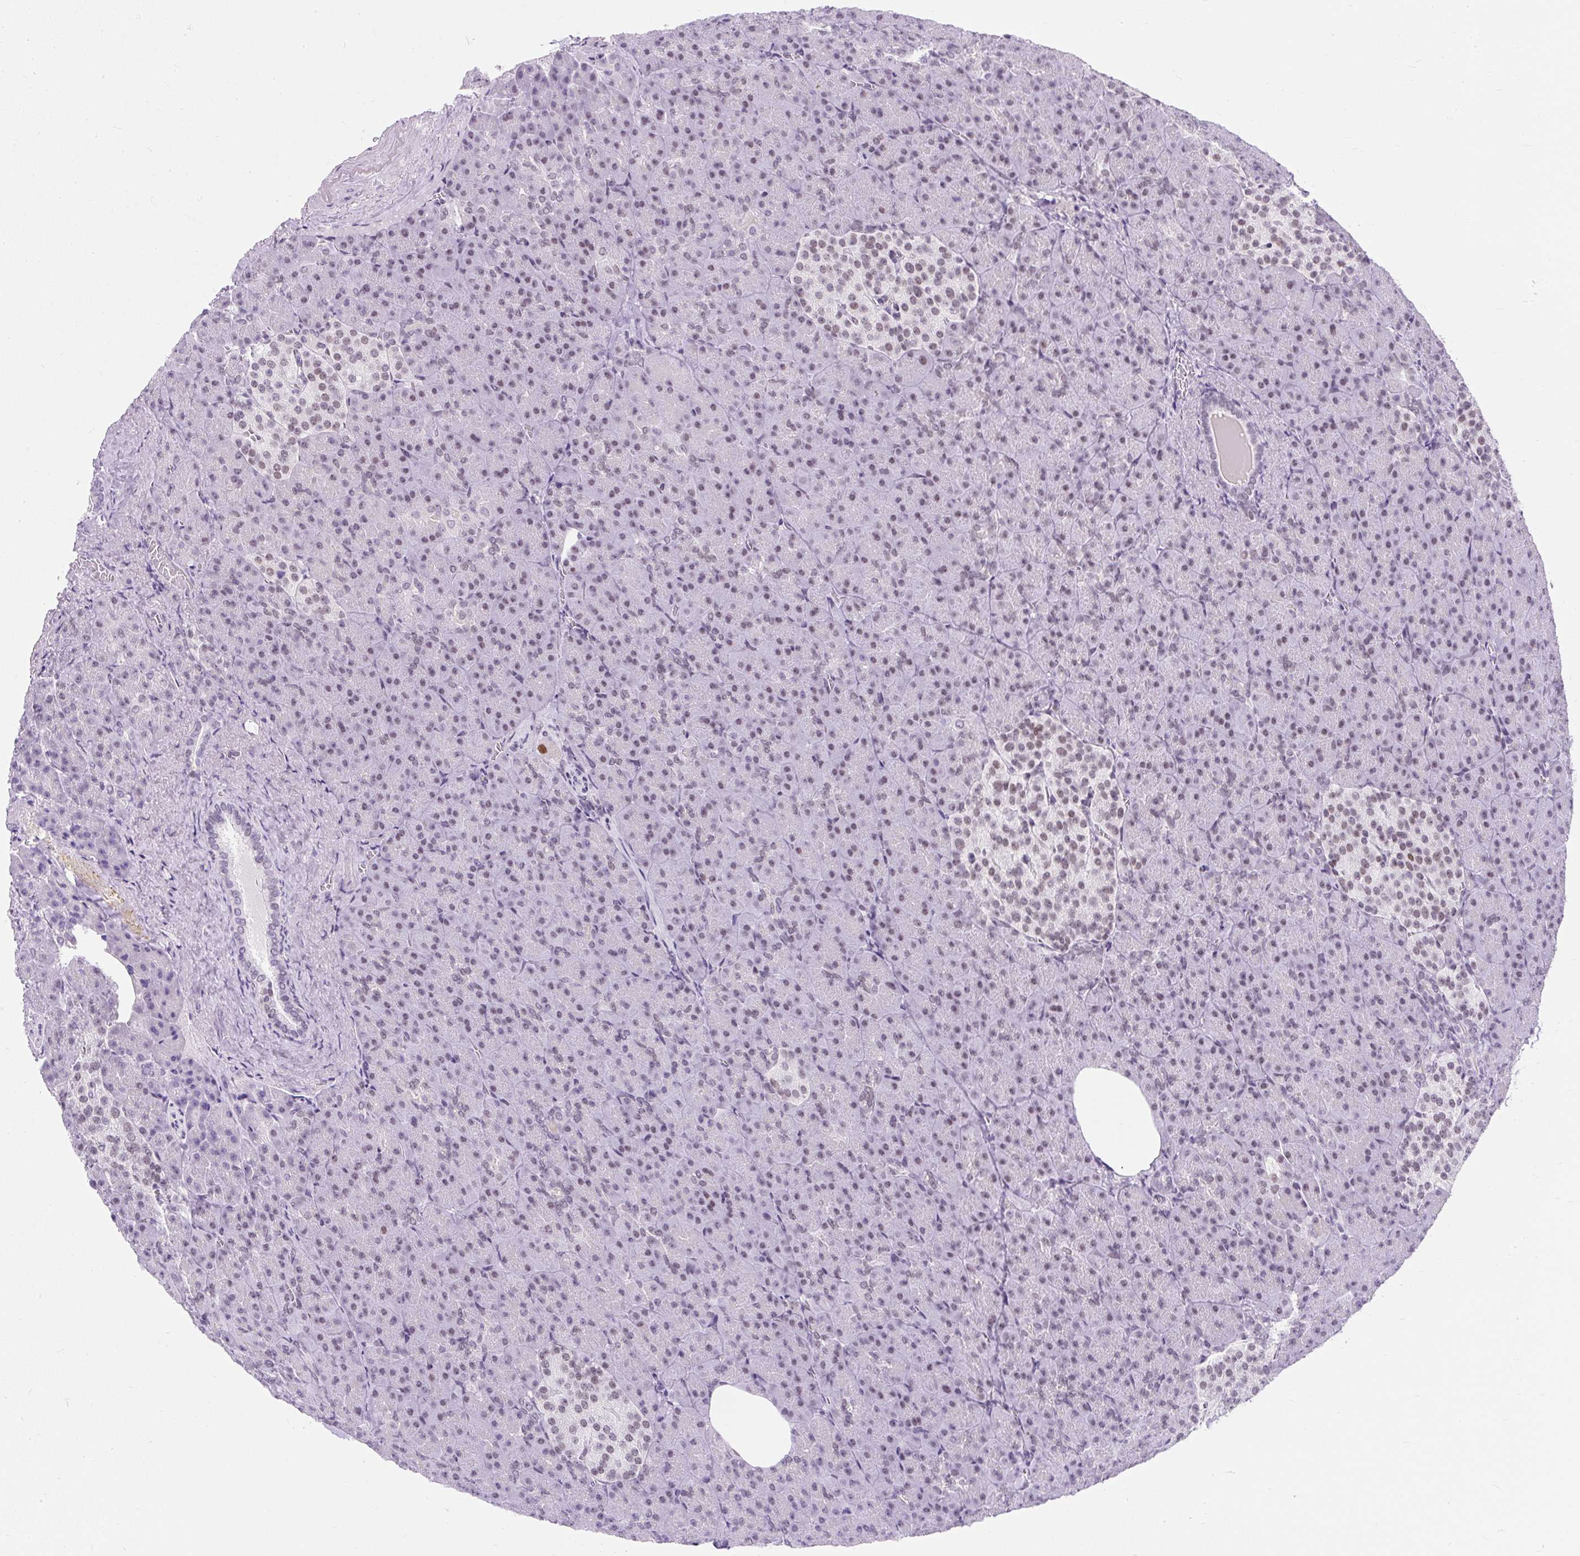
{"staining": {"intensity": "negative", "quantity": "none", "location": "none"}, "tissue": "pancreas", "cell_type": "Exocrine glandular cells", "image_type": "normal", "snomed": [{"axis": "morphology", "description": "Normal tissue, NOS"}, {"axis": "topography", "description": "Pancreas"}], "caption": "Histopathology image shows no protein expression in exocrine glandular cells of benign pancreas.", "gene": "PLCXD2", "patient": {"sex": "female", "age": 74}}